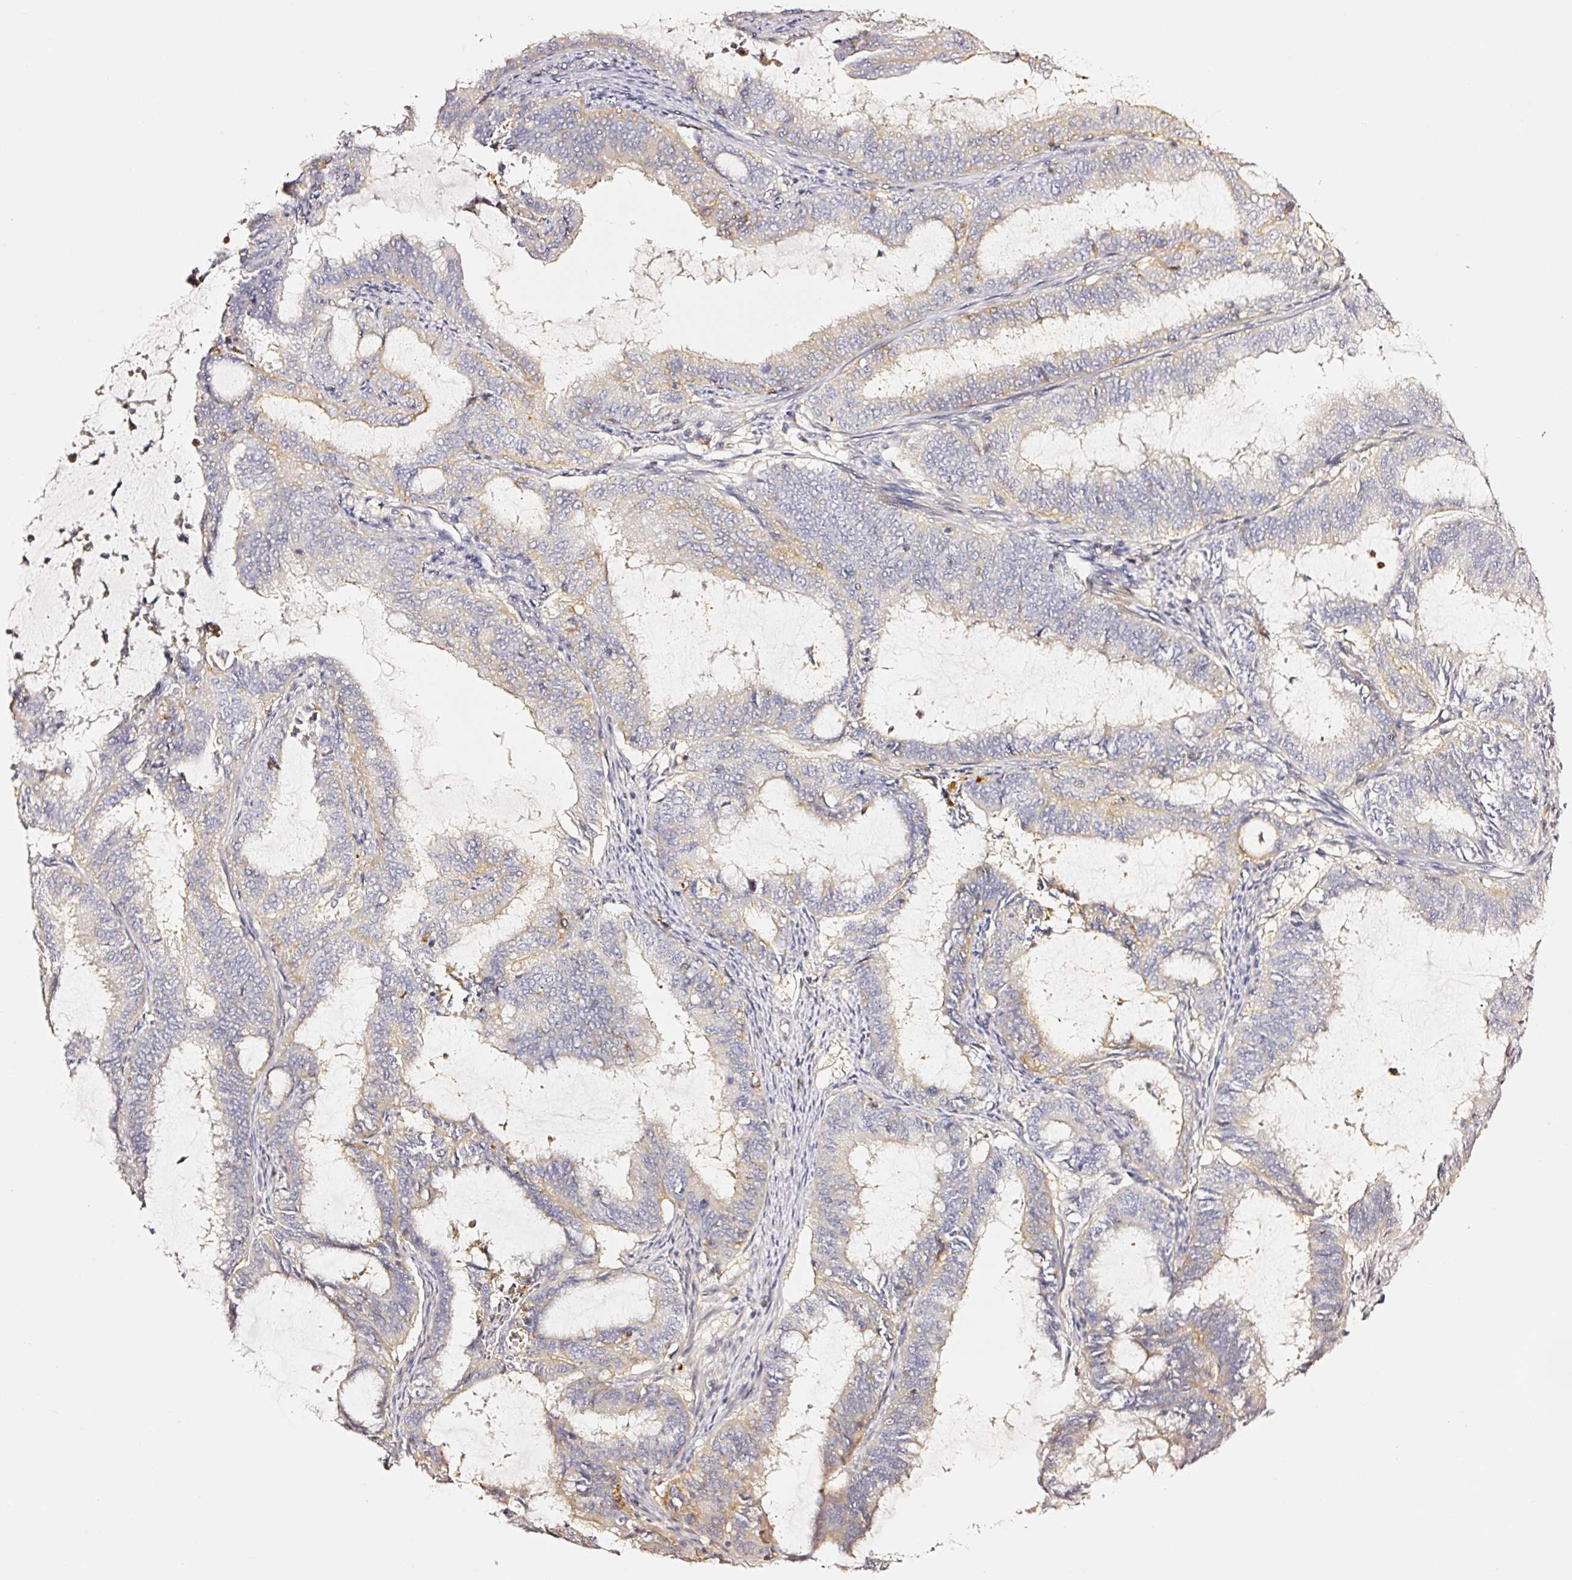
{"staining": {"intensity": "weak", "quantity": "<25%", "location": "cytoplasmic/membranous"}, "tissue": "endometrial cancer", "cell_type": "Tumor cells", "image_type": "cancer", "snomed": [{"axis": "morphology", "description": "Adenocarcinoma, NOS"}, {"axis": "topography", "description": "Endometrium"}], "caption": "Immunohistochemistry (IHC) photomicrograph of neoplastic tissue: endometrial adenocarcinoma stained with DAB exhibits no significant protein positivity in tumor cells.", "gene": "CD47", "patient": {"sex": "female", "age": 51}}